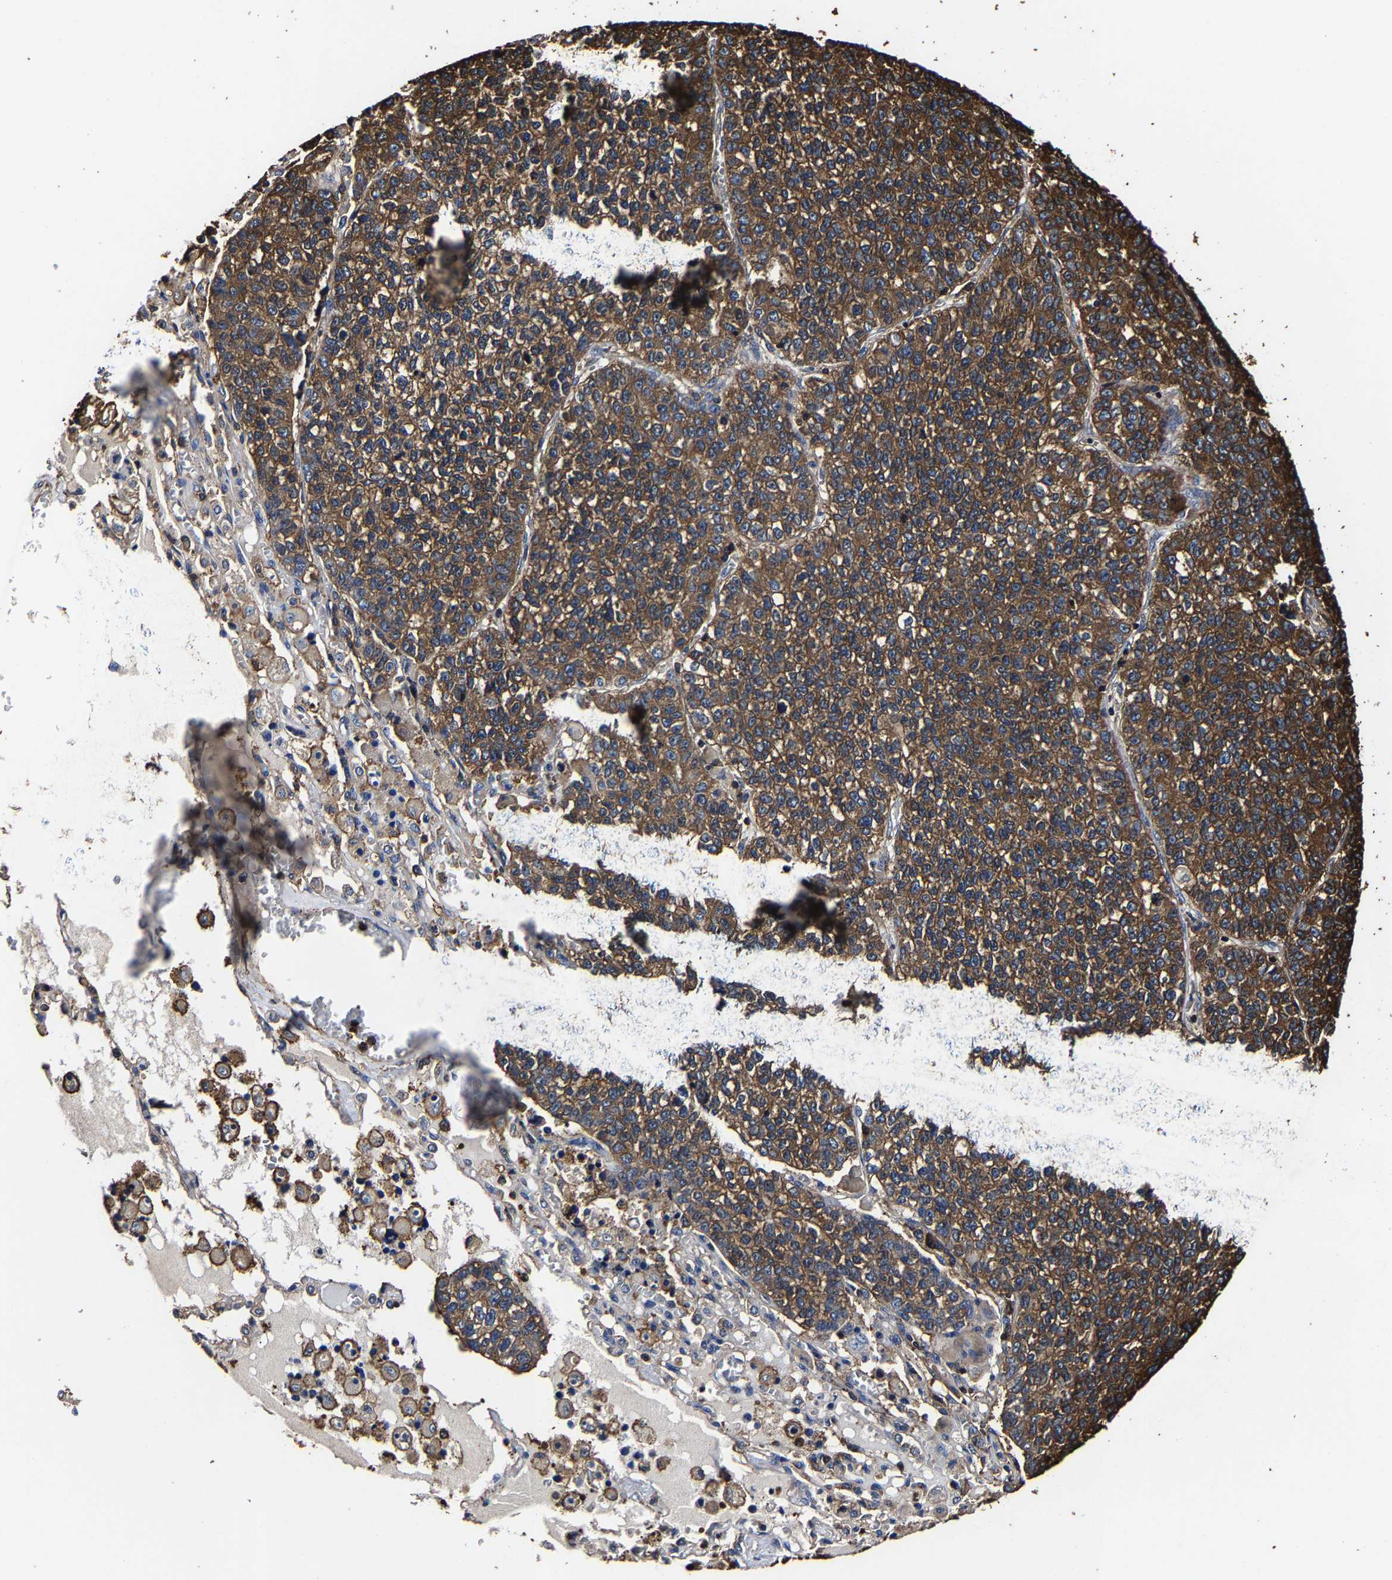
{"staining": {"intensity": "strong", "quantity": ">75%", "location": "cytoplasmic/membranous"}, "tissue": "lung cancer", "cell_type": "Tumor cells", "image_type": "cancer", "snomed": [{"axis": "morphology", "description": "Adenocarcinoma, NOS"}, {"axis": "topography", "description": "Lung"}], "caption": "An immunohistochemistry photomicrograph of neoplastic tissue is shown. Protein staining in brown highlights strong cytoplasmic/membranous positivity in lung cancer within tumor cells.", "gene": "SSH3", "patient": {"sex": "male", "age": 49}}